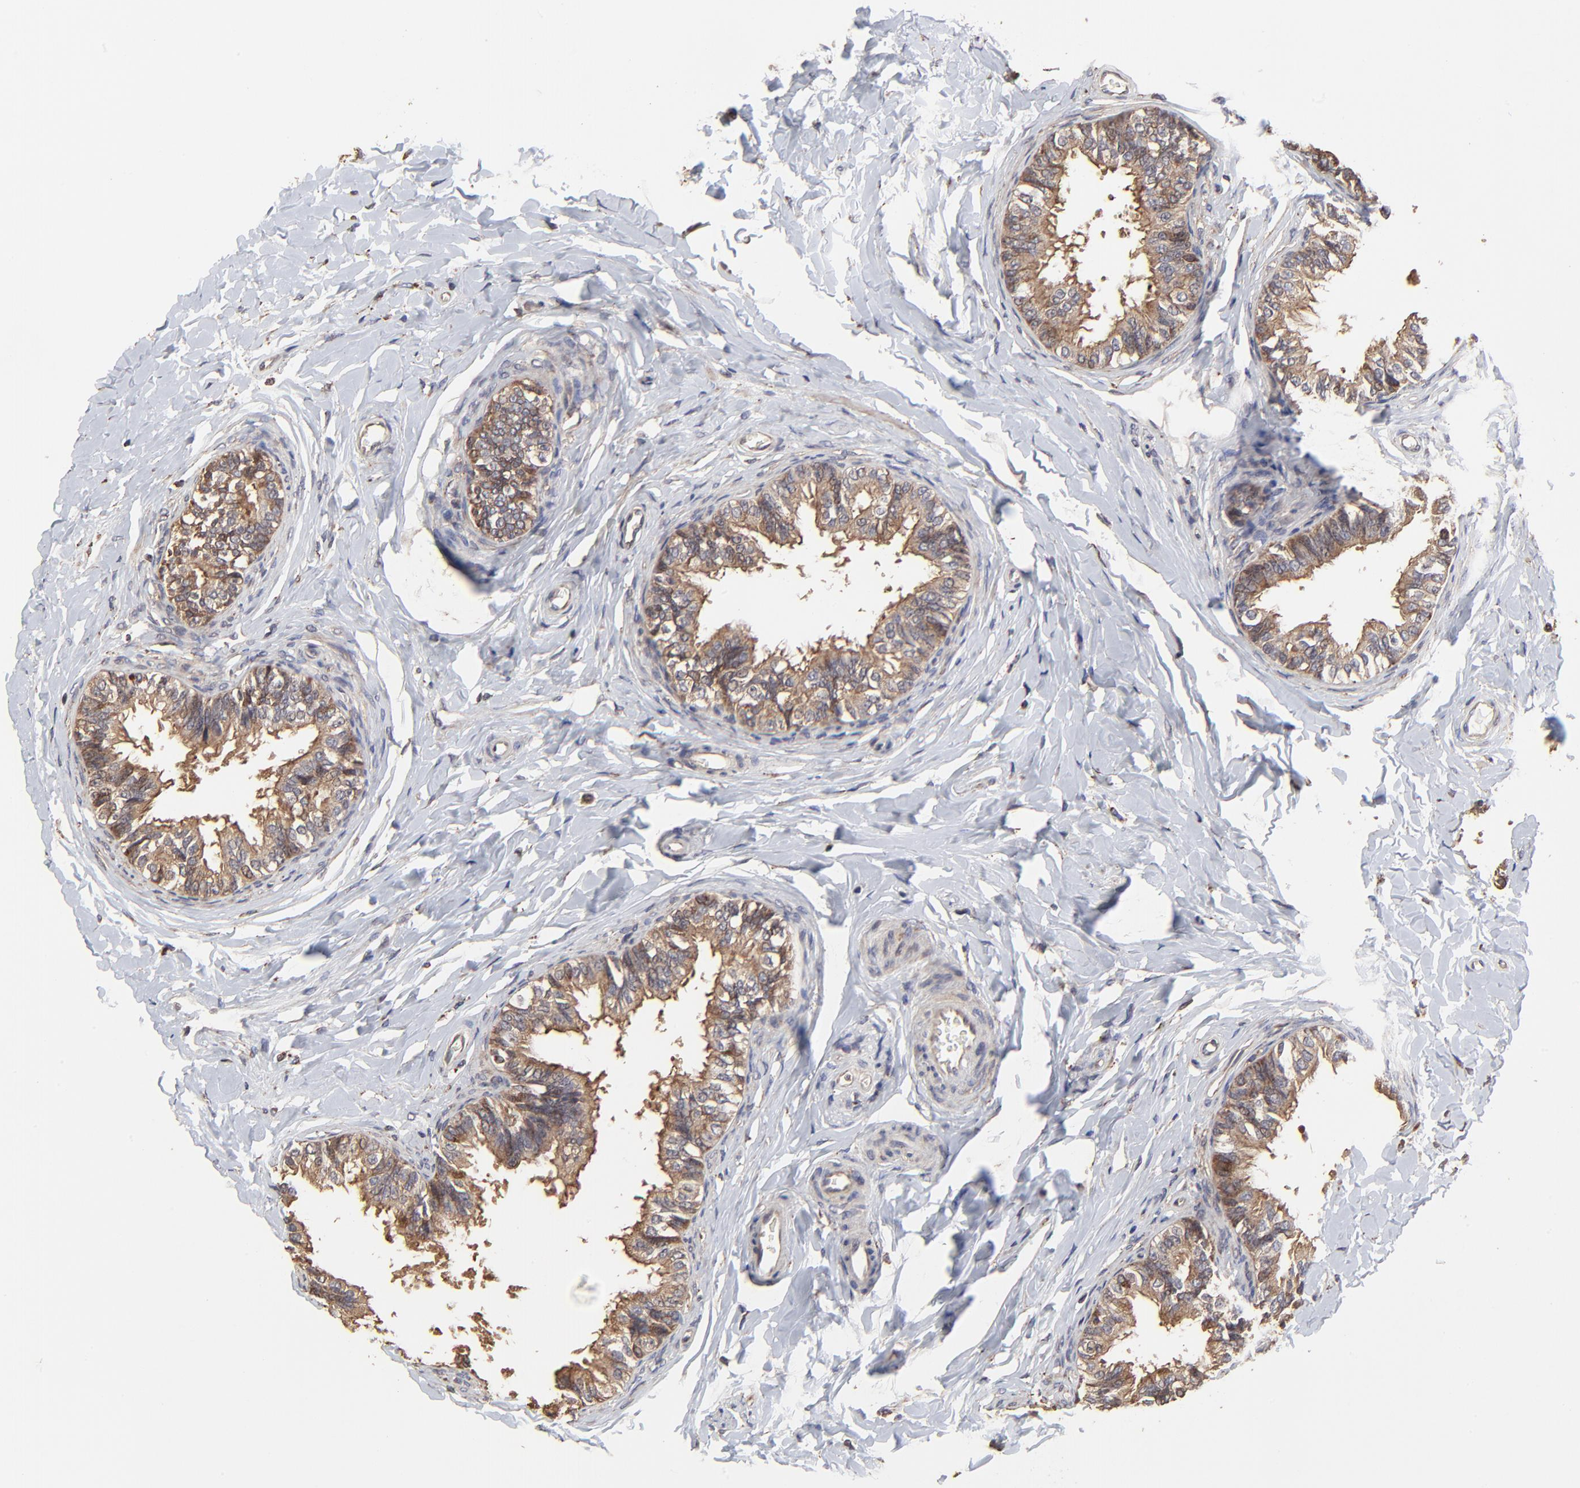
{"staining": {"intensity": "strong", "quantity": ">75%", "location": "cytoplasmic/membranous"}, "tissue": "epididymis", "cell_type": "Glandular cells", "image_type": "normal", "snomed": [{"axis": "morphology", "description": "Normal tissue, NOS"}, {"axis": "topography", "description": "Epididymis"}], "caption": "A brown stain shows strong cytoplasmic/membranous expression of a protein in glandular cells of benign human epididymis. The staining was performed using DAB to visualize the protein expression in brown, while the nuclei were stained in blue with hematoxylin (Magnification: 20x).", "gene": "ELP2", "patient": {"sex": "male", "age": 26}}